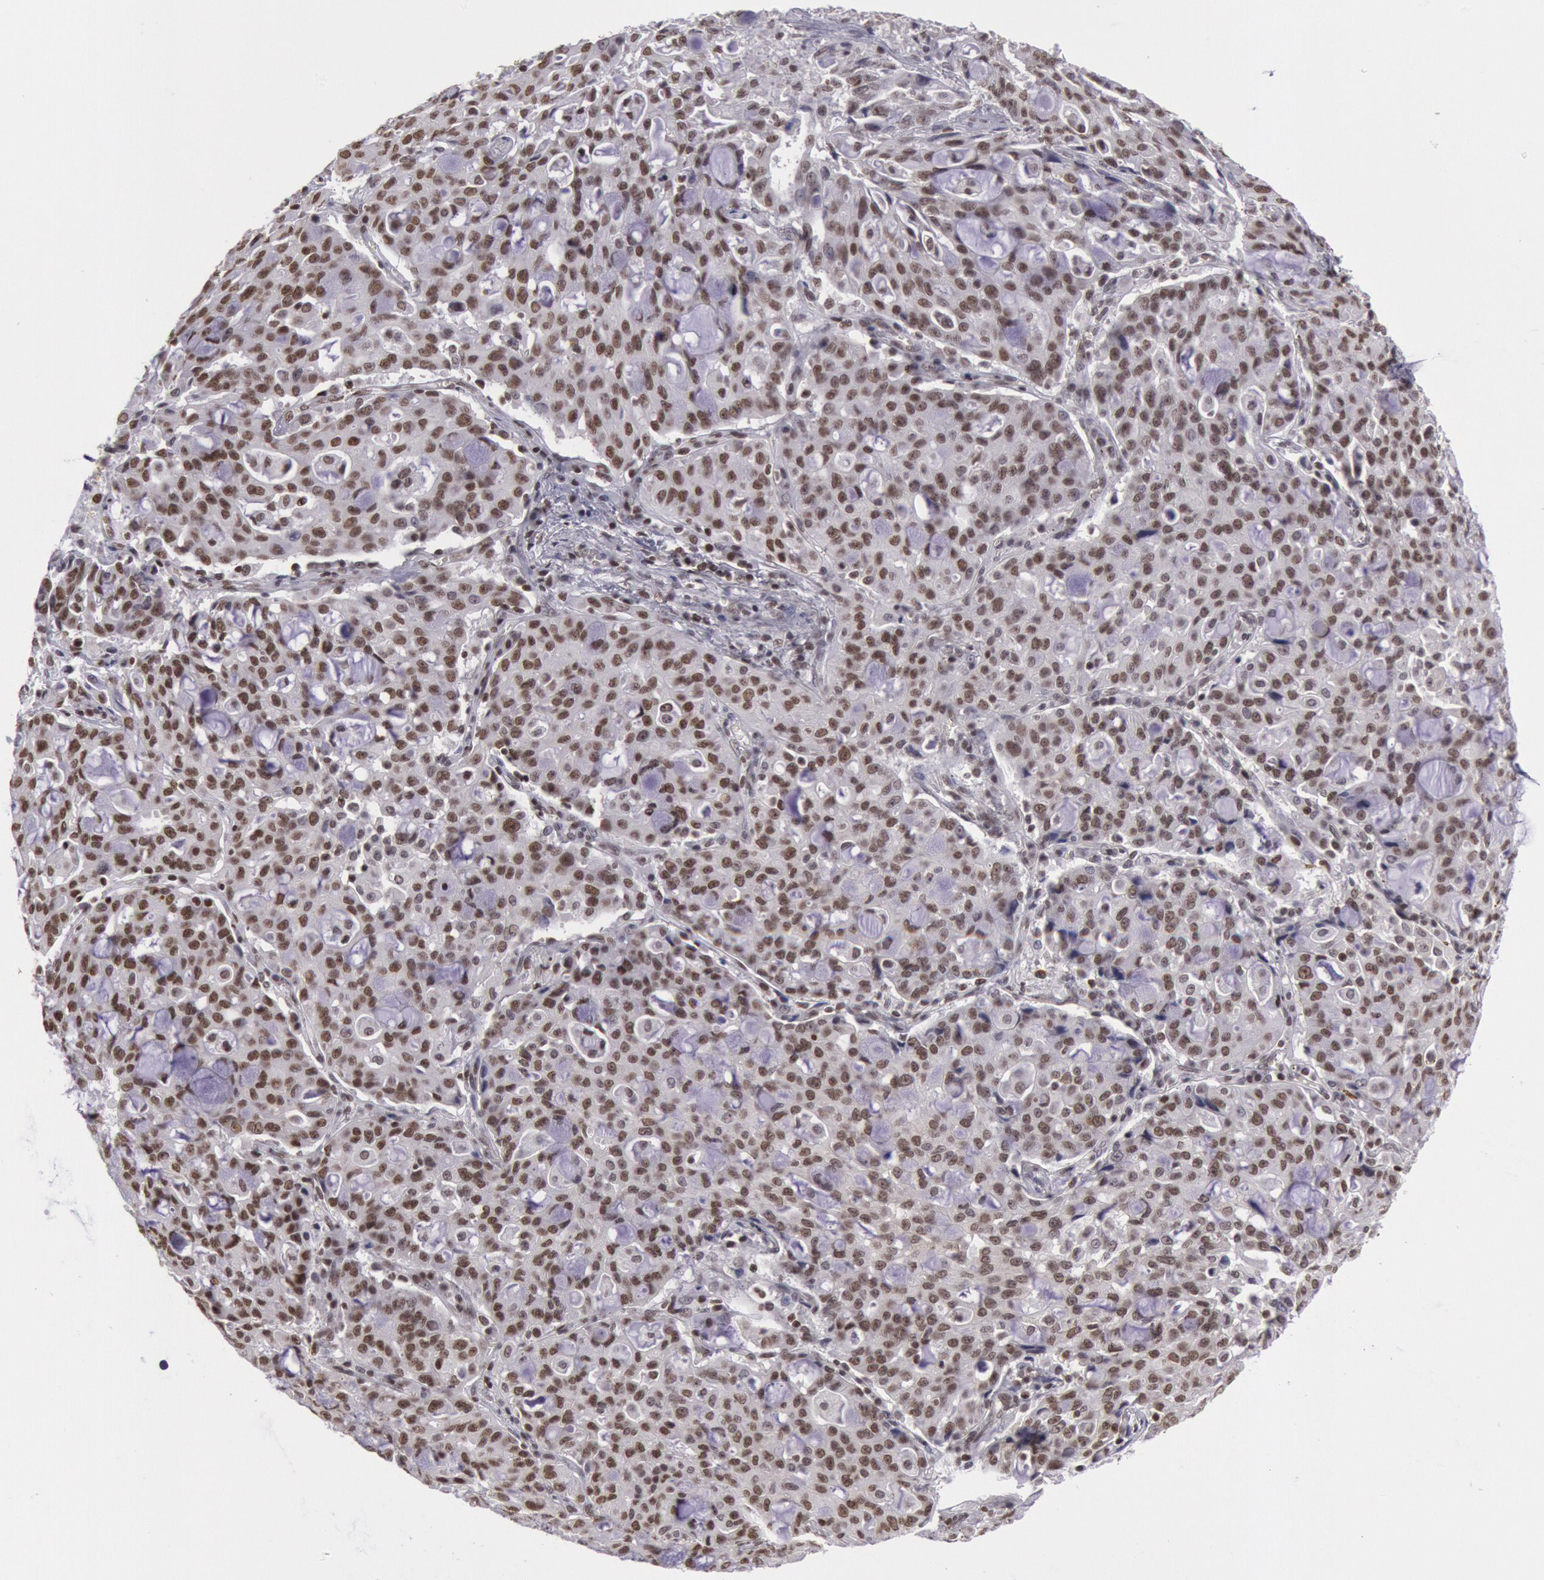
{"staining": {"intensity": "moderate", "quantity": ">75%", "location": "nuclear"}, "tissue": "lung cancer", "cell_type": "Tumor cells", "image_type": "cancer", "snomed": [{"axis": "morphology", "description": "Adenocarcinoma, NOS"}, {"axis": "topography", "description": "Lung"}], "caption": "Immunohistochemistry photomicrograph of lung adenocarcinoma stained for a protein (brown), which reveals medium levels of moderate nuclear positivity in approximately >75% of tumor cells.", "gene": "NKAP", "patient": {"sex": "female", "age": 44}}